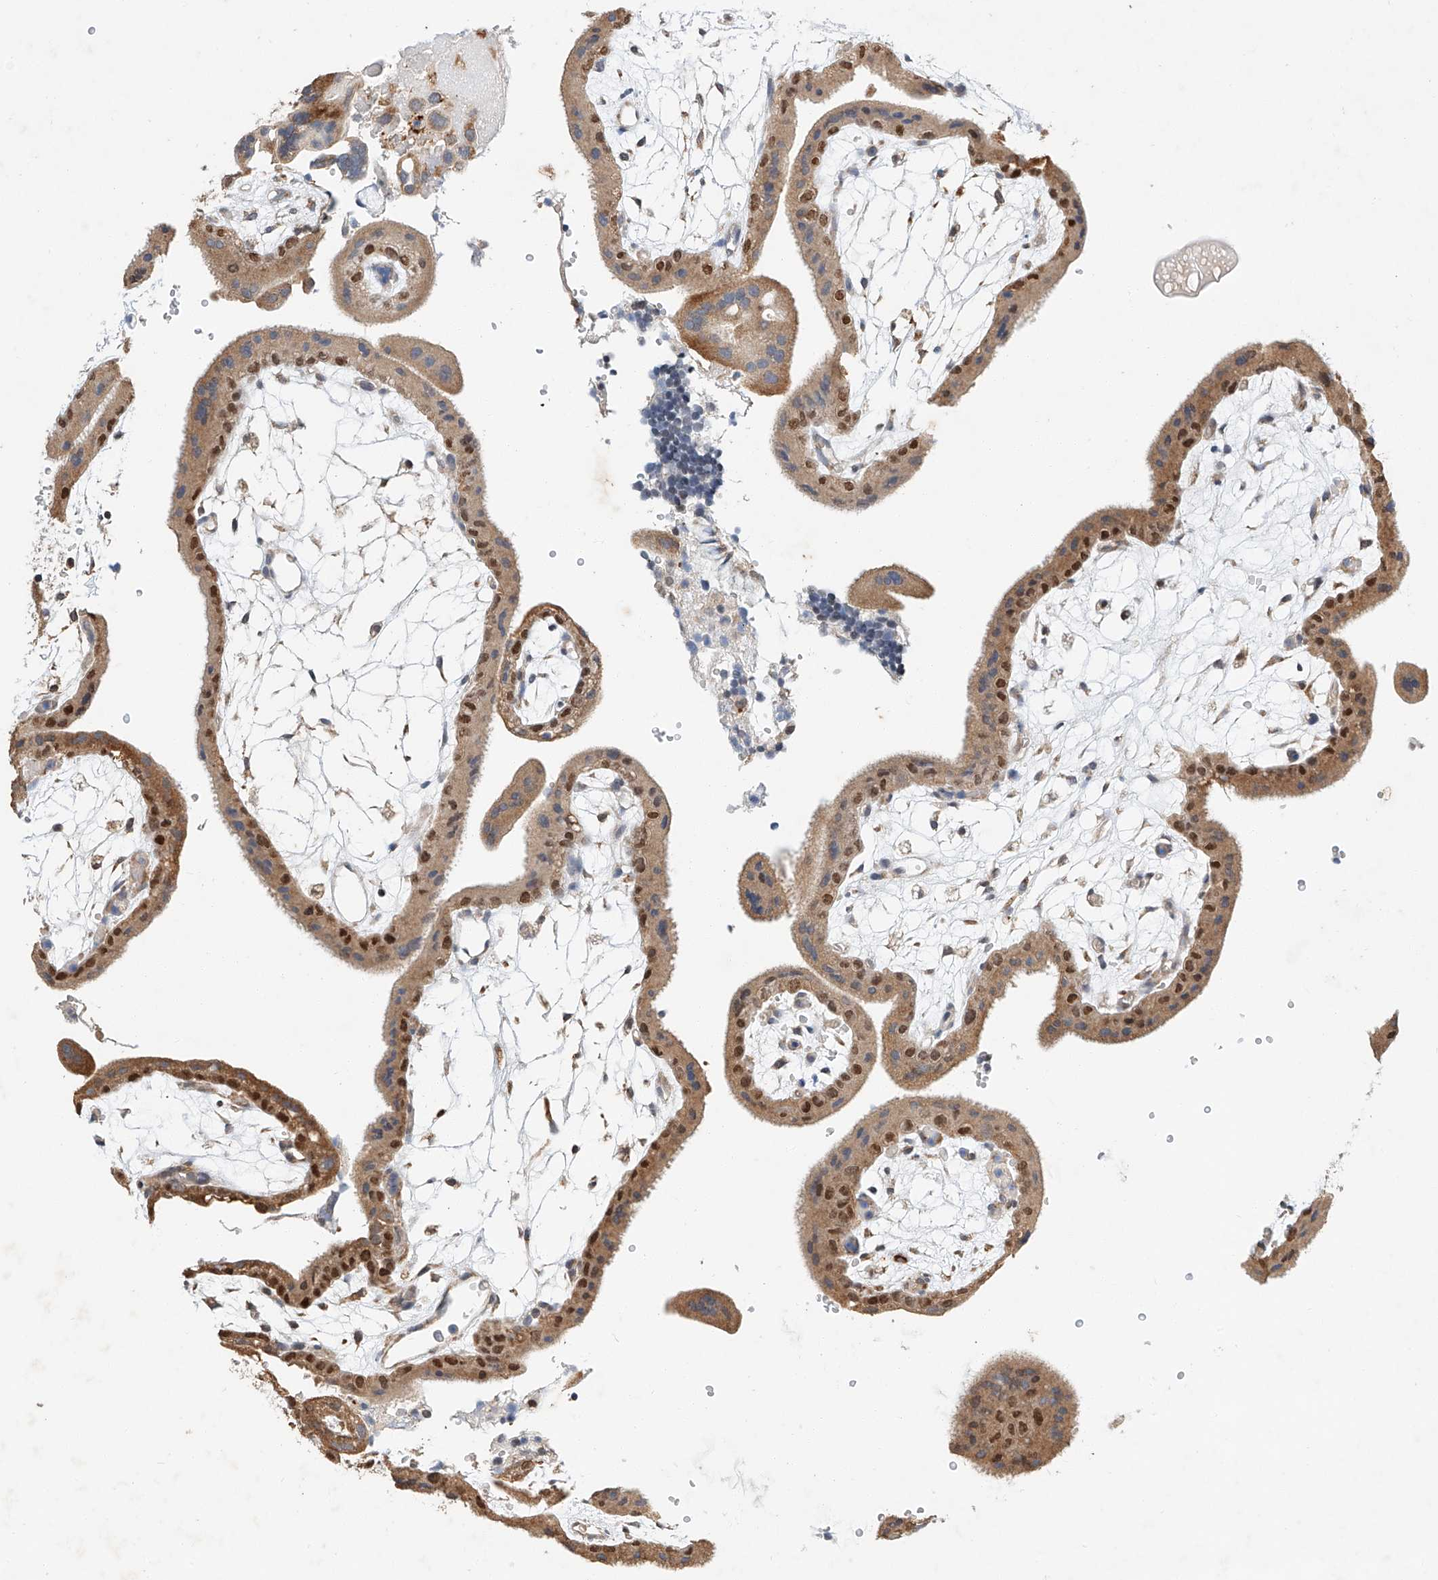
{"staining": {"intensity": "moderate", "quantity": ">75%", "location": "cytoplasmic/membranous,nuclear"}, "tissue": "placenta", "cell_type": "Trophoblastic cells", "image_type": "normal", "snomed": [{"axis": "morphology", "description": "Normal tissue, NOS"}, {"axis": "topography", "description": "Placenta"}], "caption": "Moderate cytoplasmic/membranous,nuclear staining is identified in approximately >75% of trophoblastic cells in normal placenta.", "gene": "CTDP1", "patient": {"sex": "female", "age": 18}}